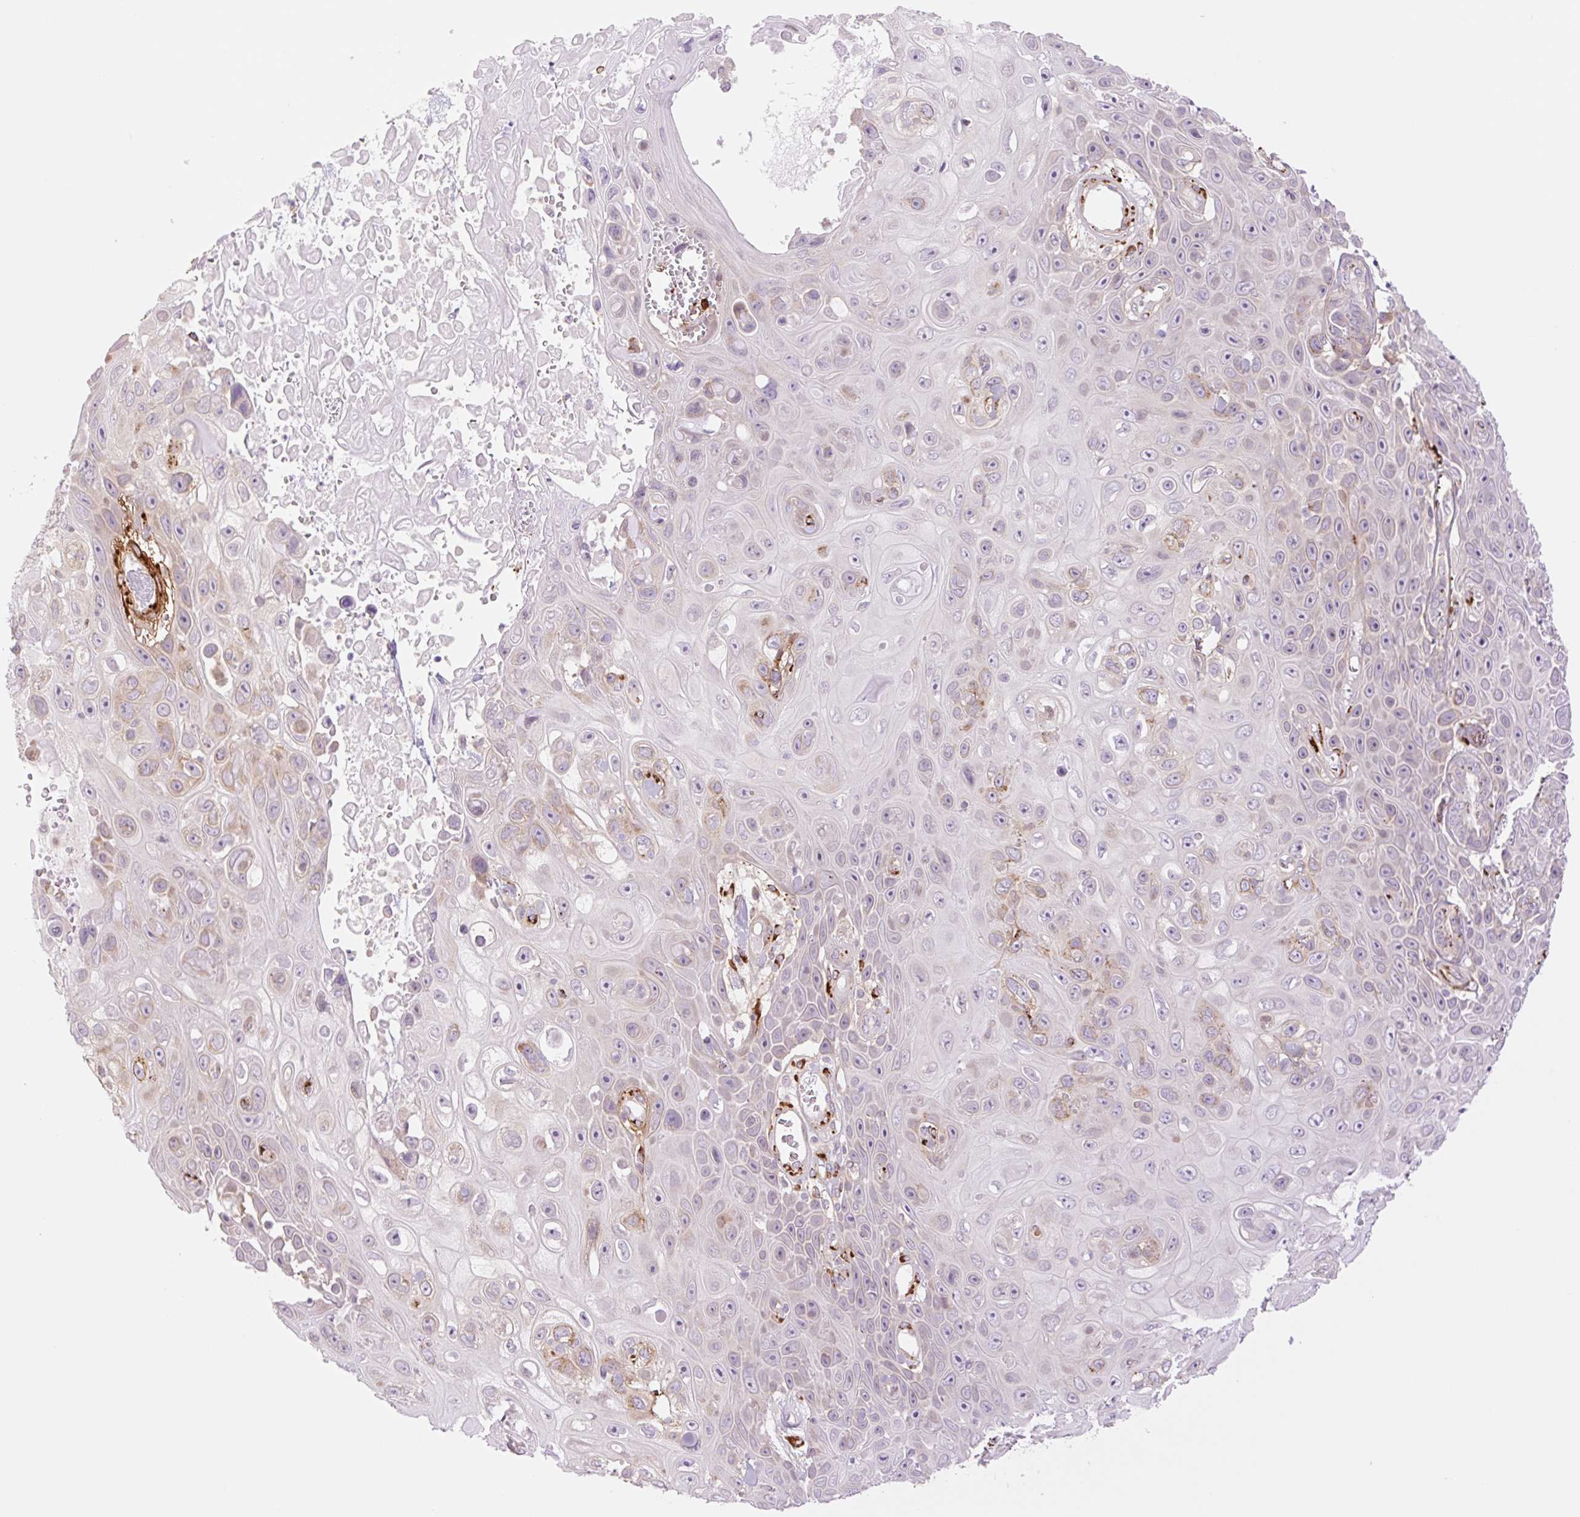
{"staining": {"intensity": "weak", "quantity": "<25%", "location": "cytoplasmic/membranous"}, "tissue": "skin cancer", "cell_type": "Tumor cells", "image_type": "cancer", "snomed": [{"axis": "morphology", "description": "Squamous cell carcinoma, NOS"}, {"axis": "topography", "description": "Skin"}], "caption": "Tumor cells show no significant staining in skin cancer (squamous cell carcinoma).", "gene": "COL5A1", "patient": {"sex": "male", "age": 82}}